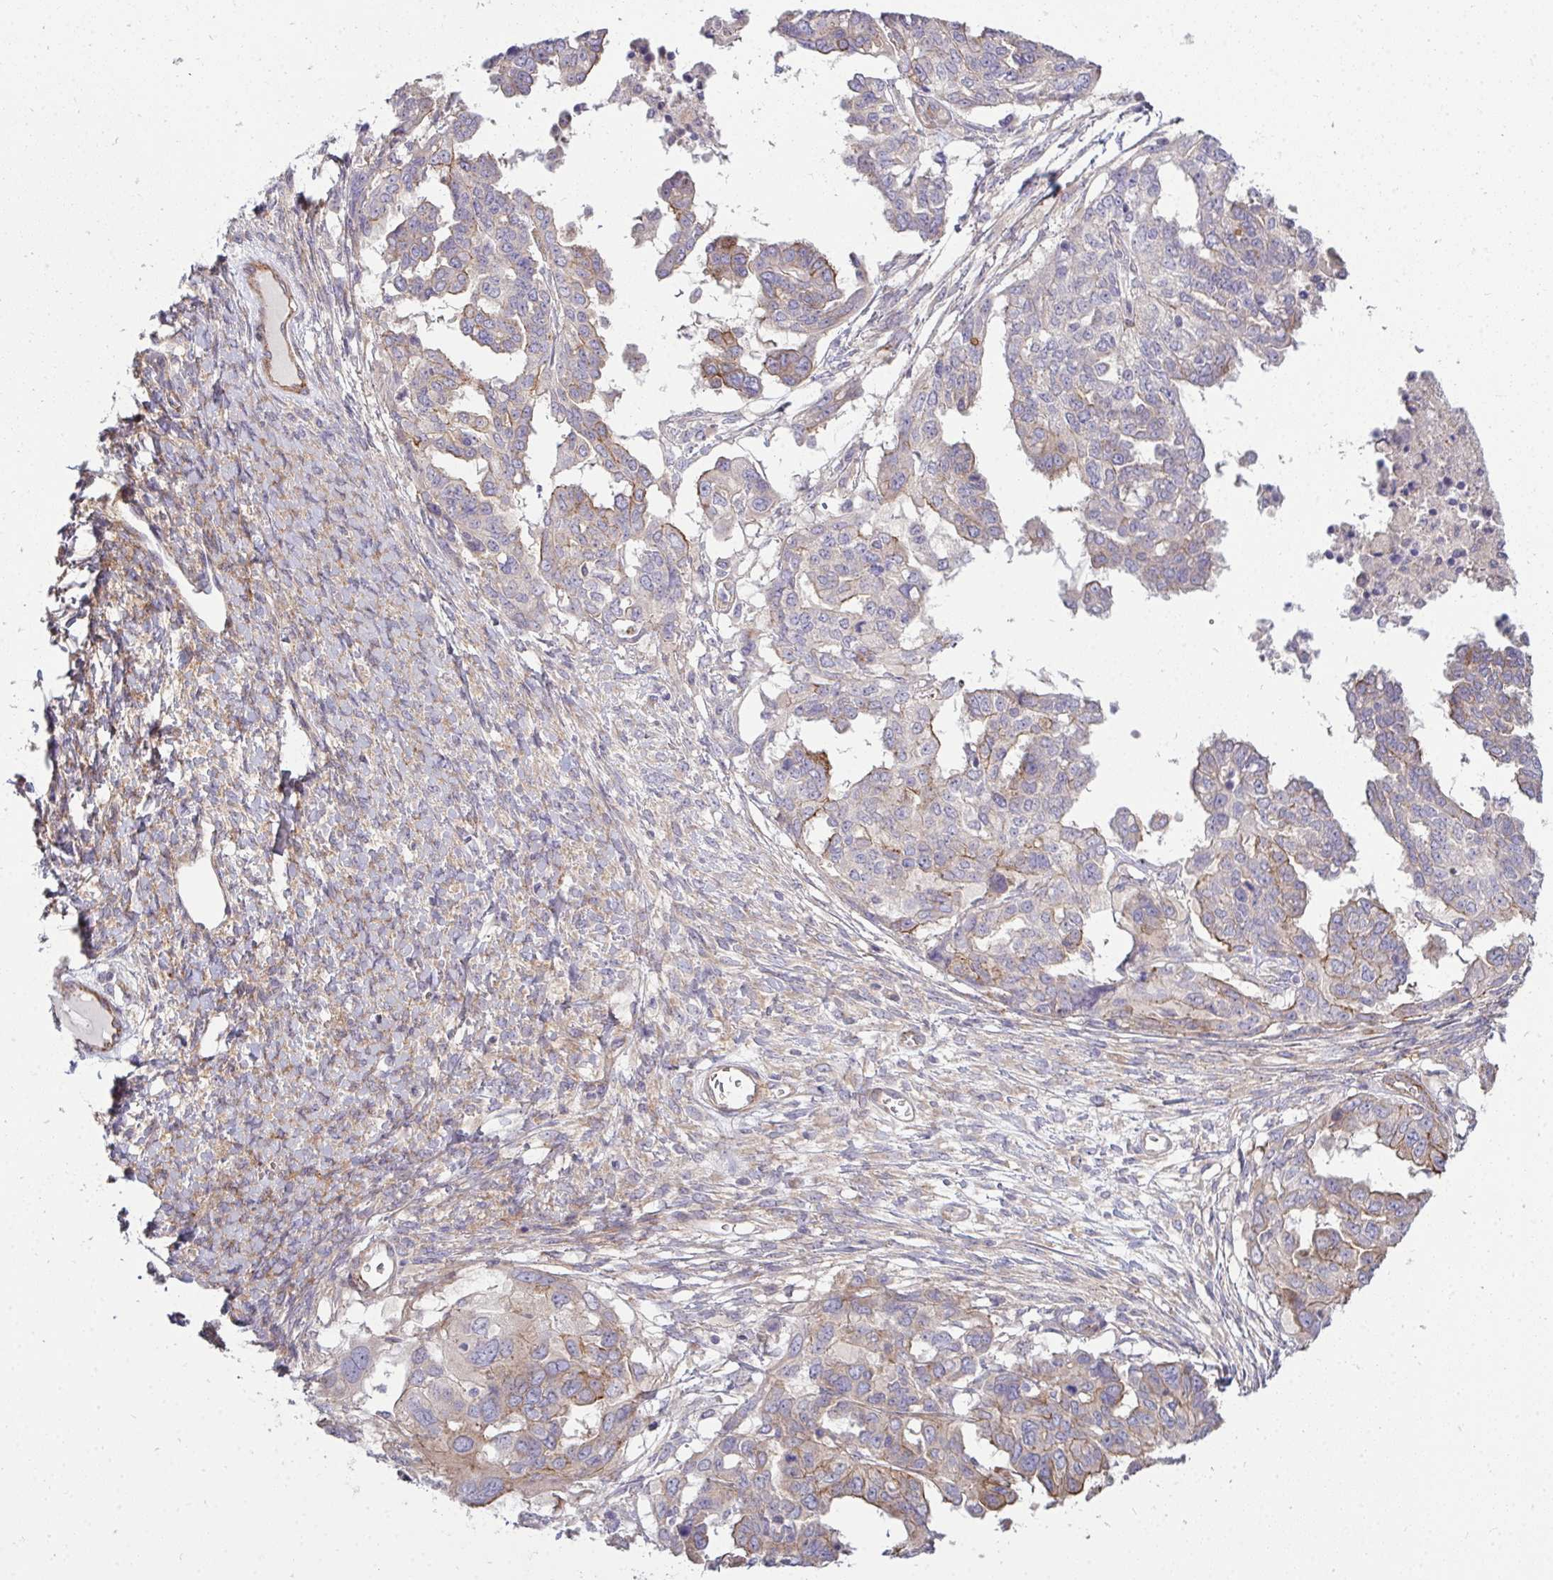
{"staining": {"intensity": "moderate", "quantity": "<25%", "location": "cytoplasmic/membranous"}, "tissue": "ovarian cancer", "cell_type": "Tumor cells", "image_type": "cancer", "snomed": [{"axis": "morphology", "description": "Cystadenocarcinoma, serous, NOS"}, {"axis": "topography", "description": "Ovary"}], "caption": "The immunohistochemical stain shows moderate cytoplasmic/membranous staining in tumor cells of ovarian cancer (serous cystadenocarcinoma) tissue.", "gene": "SH2D1B", "patient": {"sex": "female", "age": 53}}